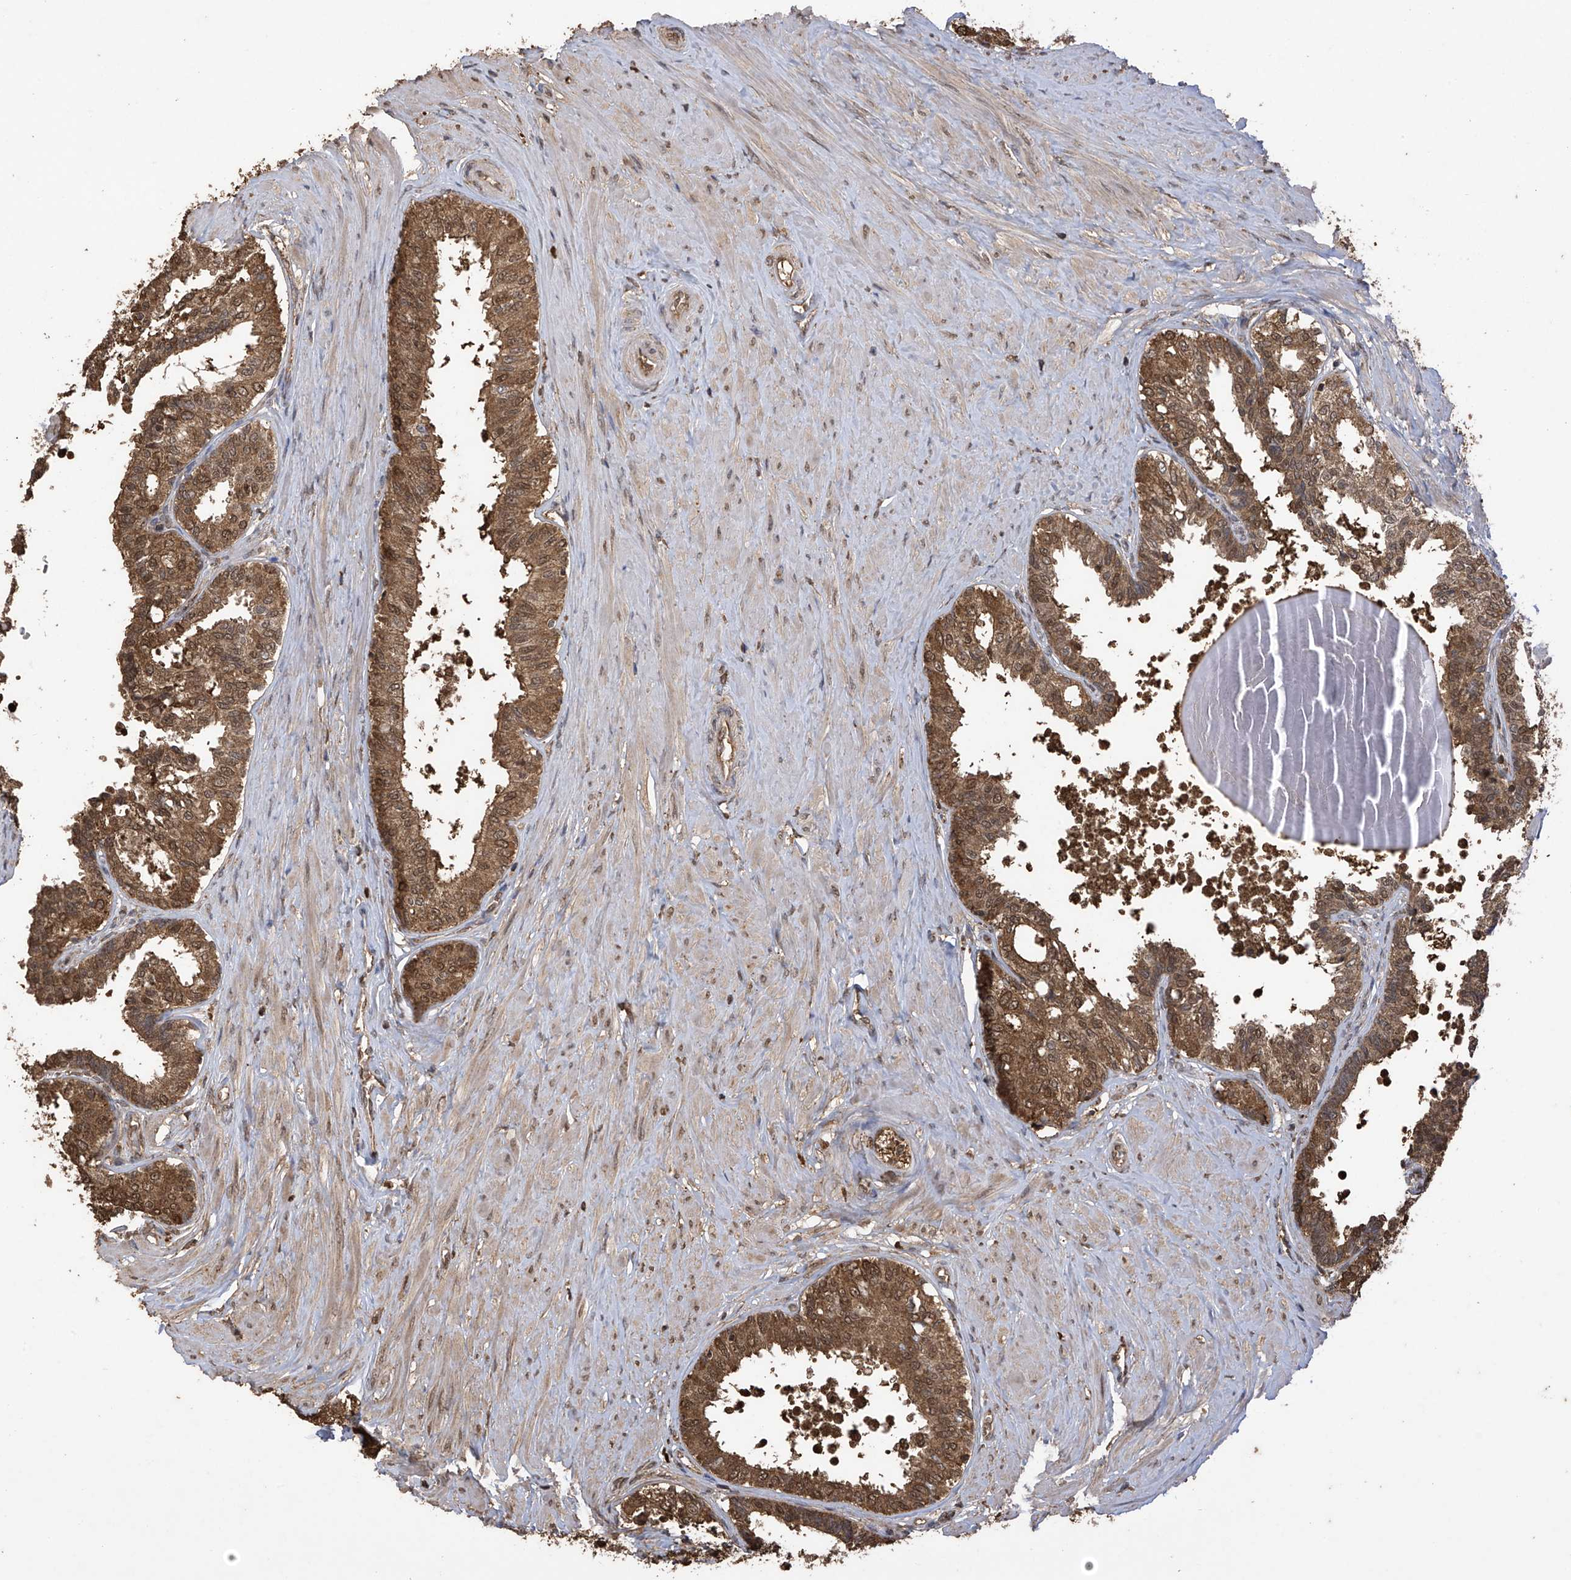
{"staining": {"intensity": "moderate", "quantity": ">75%", "location": "cytoplasmic/membranous,nuclear"}, "tissue": "prostate", "cell_type": "Glandular cells", "image_type": "normal", "snomed": [{"axis": "morphology", "description": "Normal tissue, NOS"}, {"axis": "topography", "description": "Prostate"}], "caption": "High-magnification brightfield microscopy of unremarkable prostate stained with DAB (brown) and counterstained with hematoxylin (blue). glandular cells exhibit moderate cytoplasmic/membranous,nuclear positivity is identified in about>75% of cells.", "gene": "PNPT1", "patient": {"sex": "male", "age": 48}}